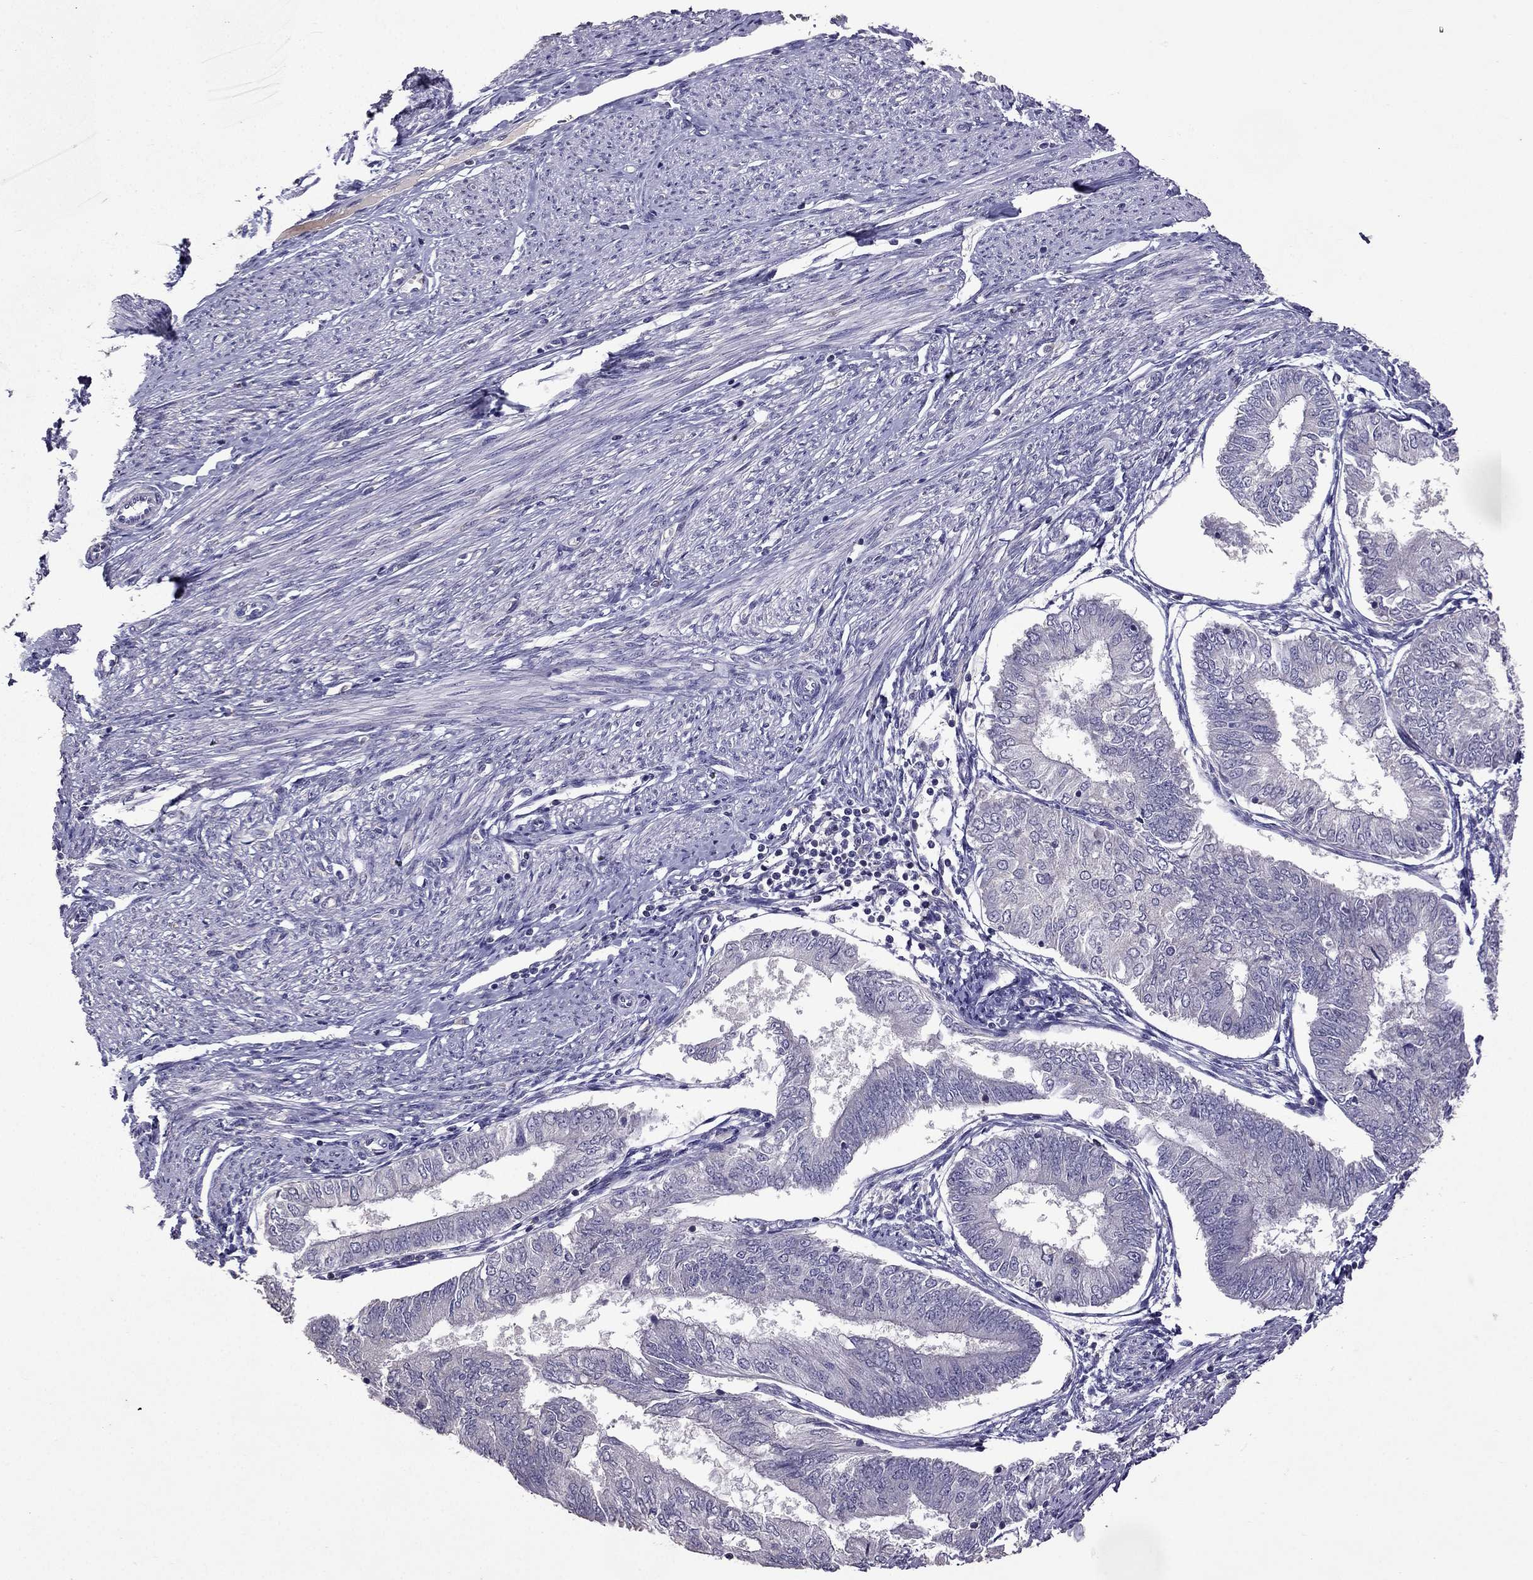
{"staining": {"intensity": "negative", "quantity": "none", "location": "none"}, "tissue": "endometrial cancer", "cell_type": "Tumor cells", "image_type": "cancer", "snomed": [{"axis": "morphology", "description": "Adenocarcinoma, NOS"}, {"axis": "topography", "description": "Endometrium"}], "caption": "Protein analysis of endometrial cancer shows no significant staining in tumor cells. (DAB immunohistochemistry (IHC) visualized using brightfield microscopy, high magnification).", "gene": "RFLNB", "patient": {"sex": "female", "age": 58}}